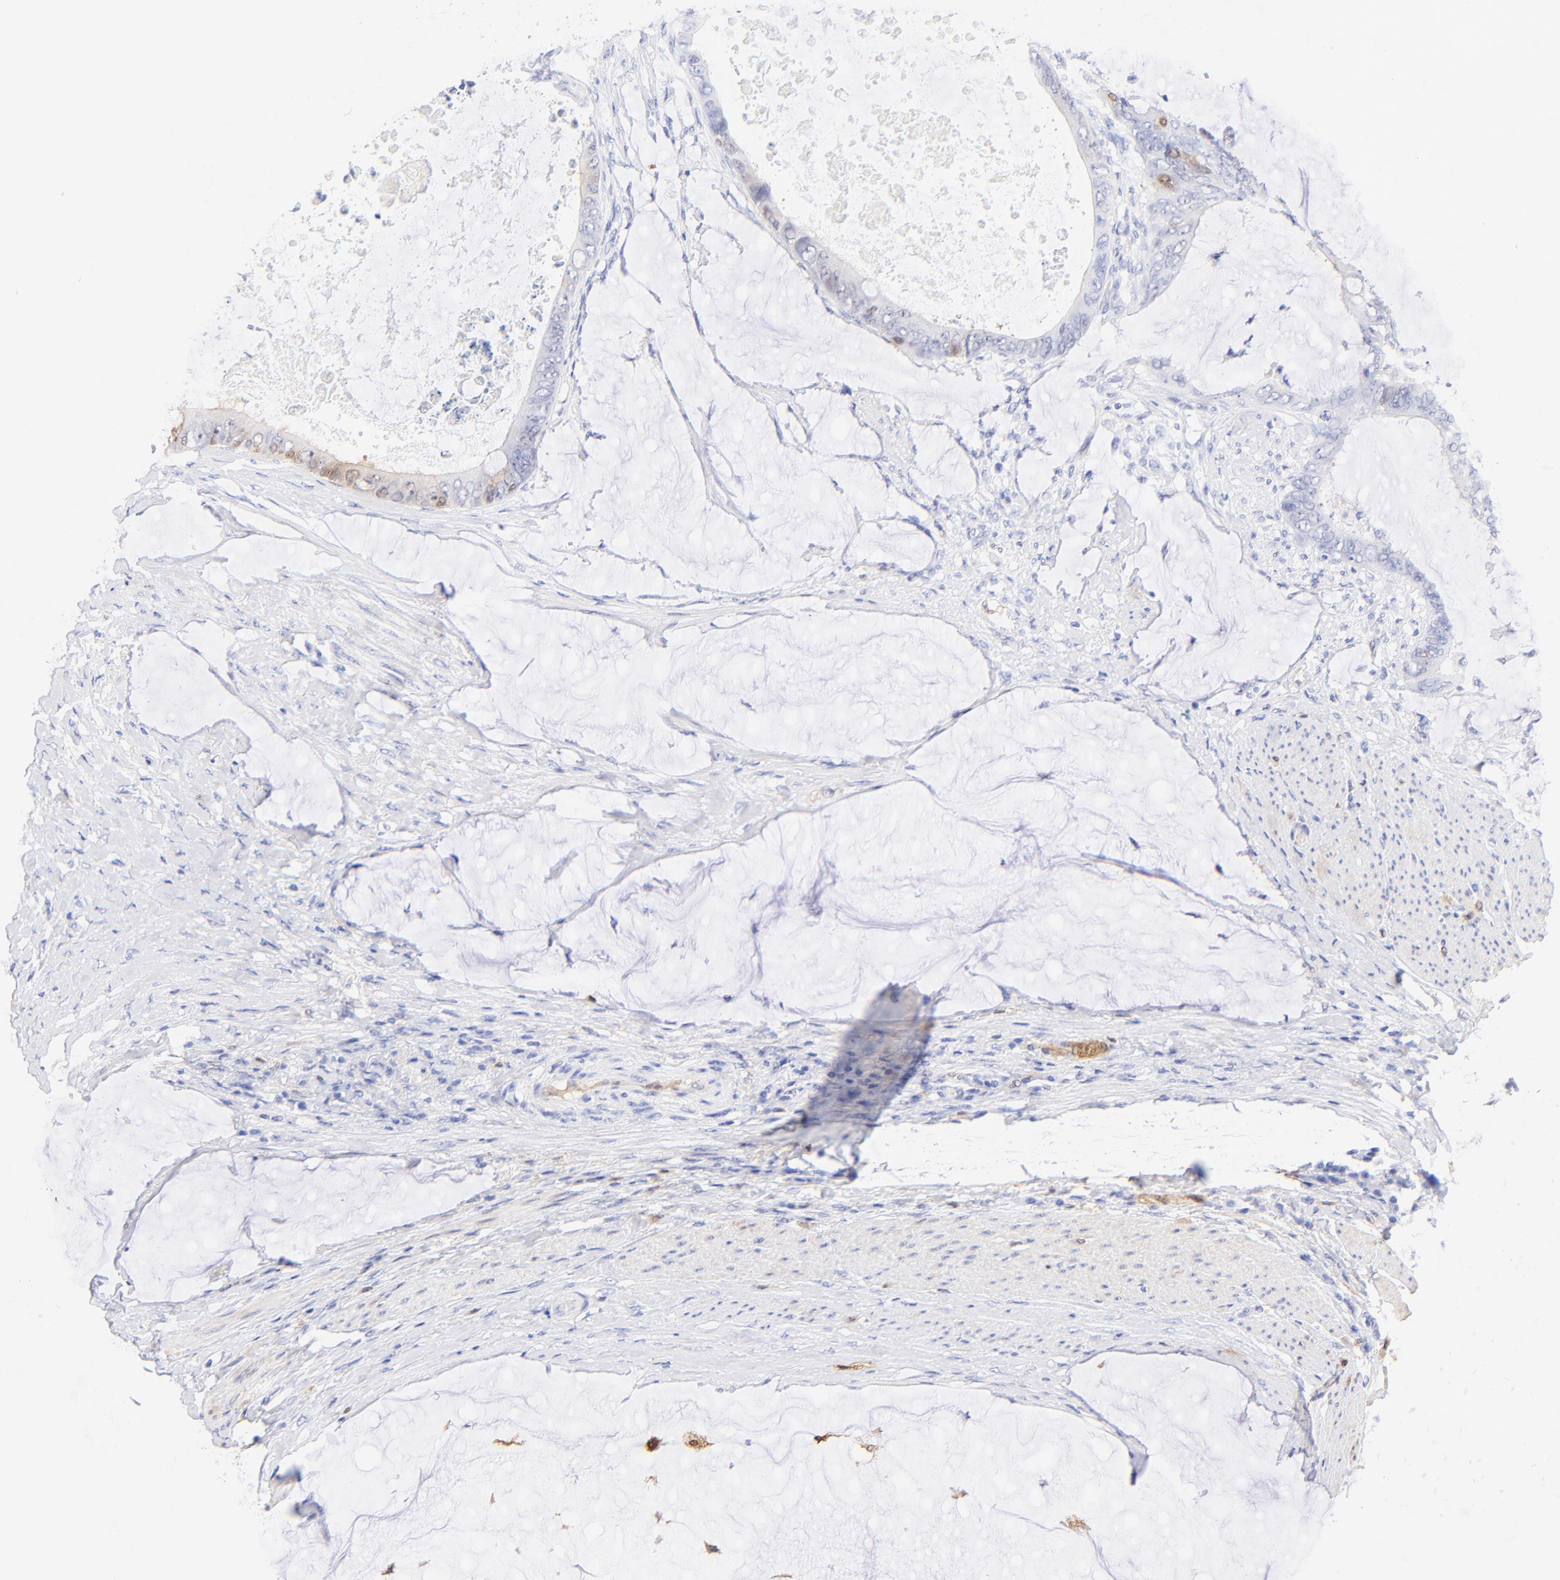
{"staining": {"intensity": "negative", "quantity": "none", "location": "none"}, "tissue": "colorectal cancer", "cell_type": "Tumor cells", "image_type": "cancer", "snomed": [{"axis": "morphology", "description": "Normal tissue, NOS"}, {"axis": "morphology", "description": "Adenocarcinoma, NOS"}, {"axis": "topography", "description": "Rectum"}, {"axis": "topography", "description": "Peripheral nerve tissue"}], "caption": "This is a histopathology image of IHC staining of colorectal cancer, which shows no staining in tumor cells. (DAB IHC, high magnification).", "gene": "ALDH1A1", "patient": {"sex": "female", "age": 77}}